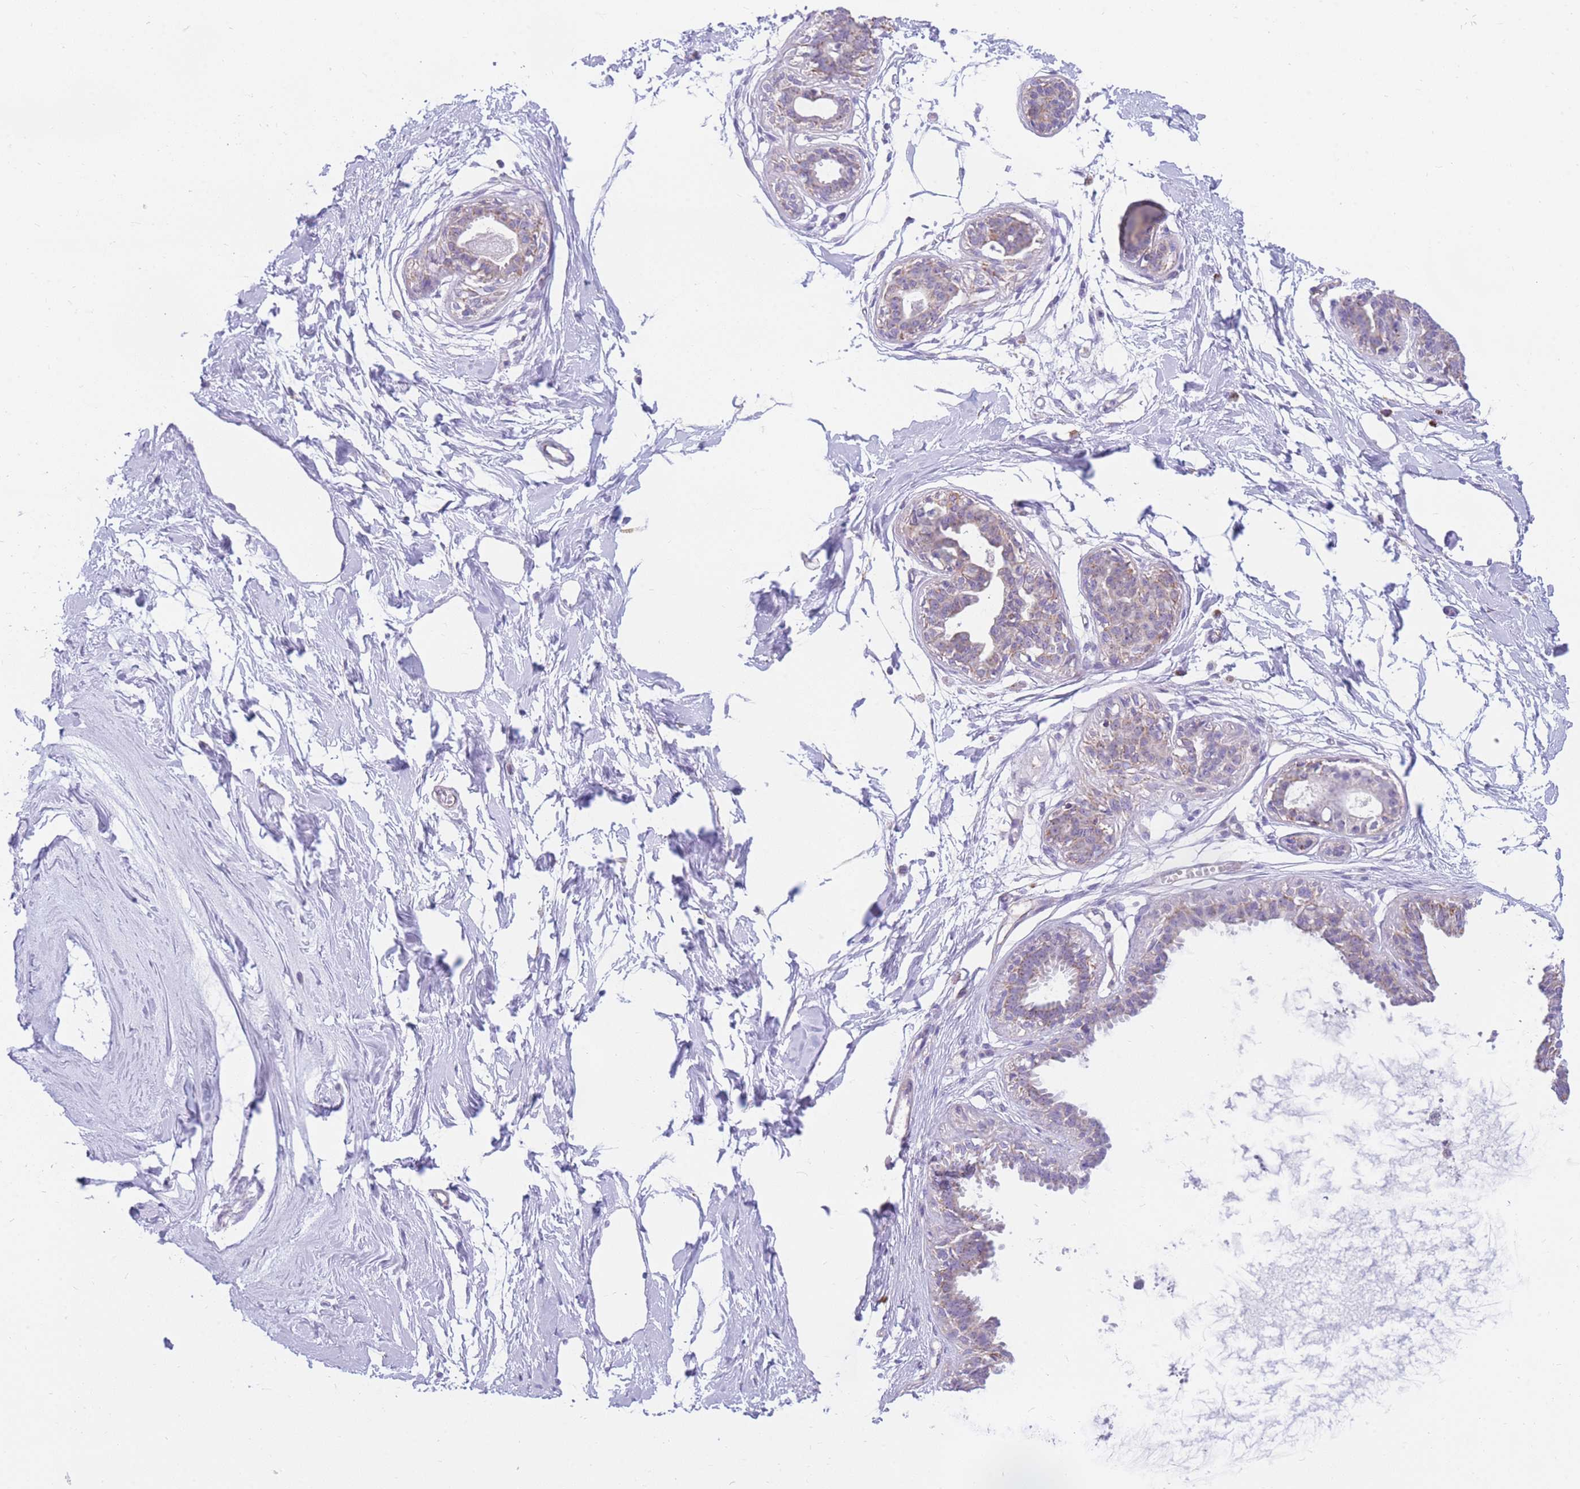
{"staining": {"intensity": "negative", "quantity": "none", "location": "none"}, "tissue": "breast", "cell_type": "Adipocytes", "image_type": "normal", "snomed": [{"axis": "morphology", "description": "Normal tissue, NOS"}, {"axis": "topography", "description": "Breast"}], "caption": "A histopathology image of human breast is negative for staining in adipocytes. (Brightfield microscopy of DAB IHC at high magnification).", "gene": "DDX49", "patient": {"sex": "female", "age": 45}}